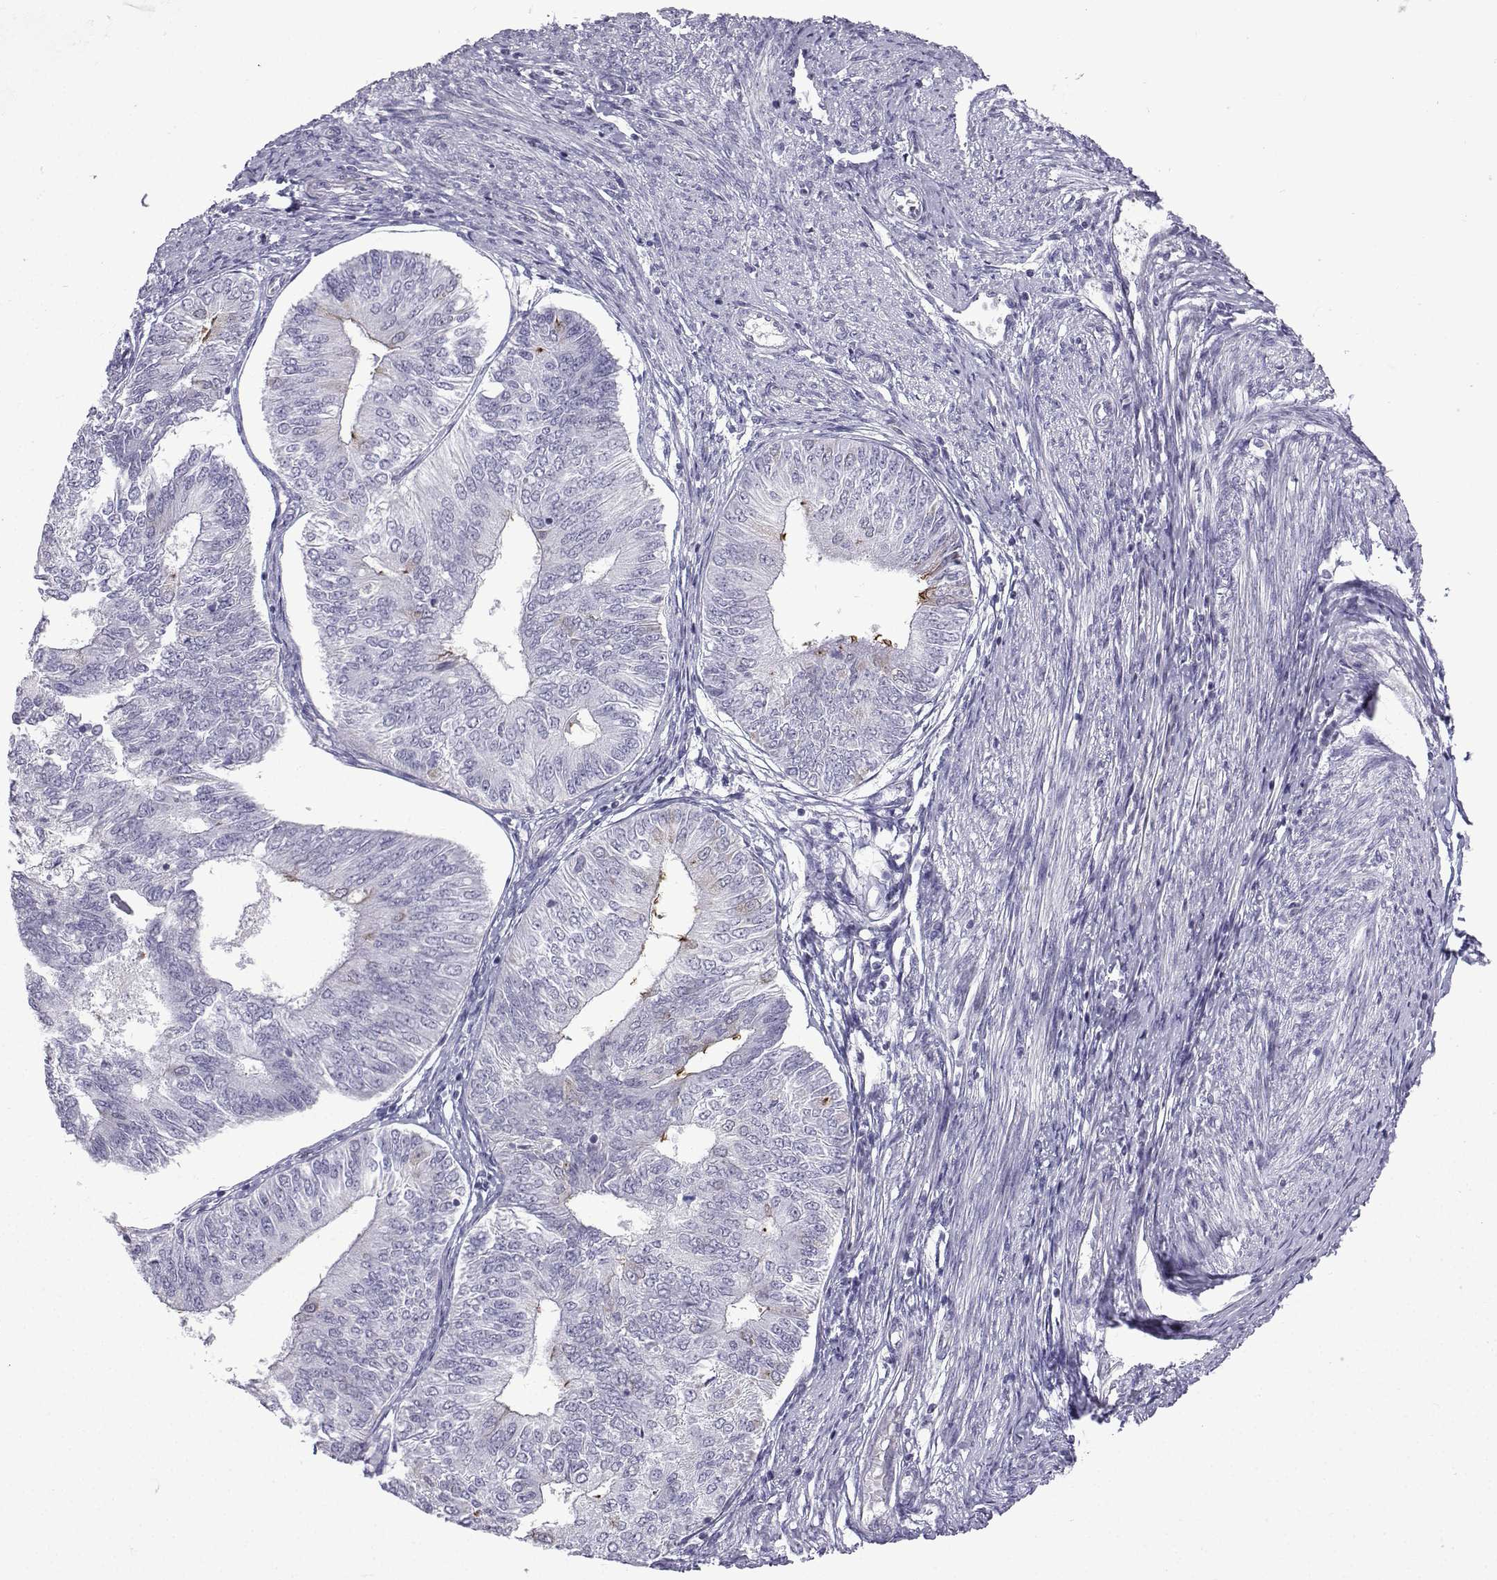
{"staining": {"intensity": "negative", "quantity": "none", "location": "none"}, "tissue": "endometrial cancer", "cell_type": "Tumor cells", "image_type": "cancer", "snomed": [{"axis": "morphology", "description": "Adenocarcinoma, NOS"}, {"axis": "topography", "description": "Endometrium"}], "caption": "Human endometrial adenocarcinoma stained for a protein using immunohistochemistry displays no staining in tumor cells.", "gene": "CFAP53", "patient": {"sex": "female", "age": 58}}